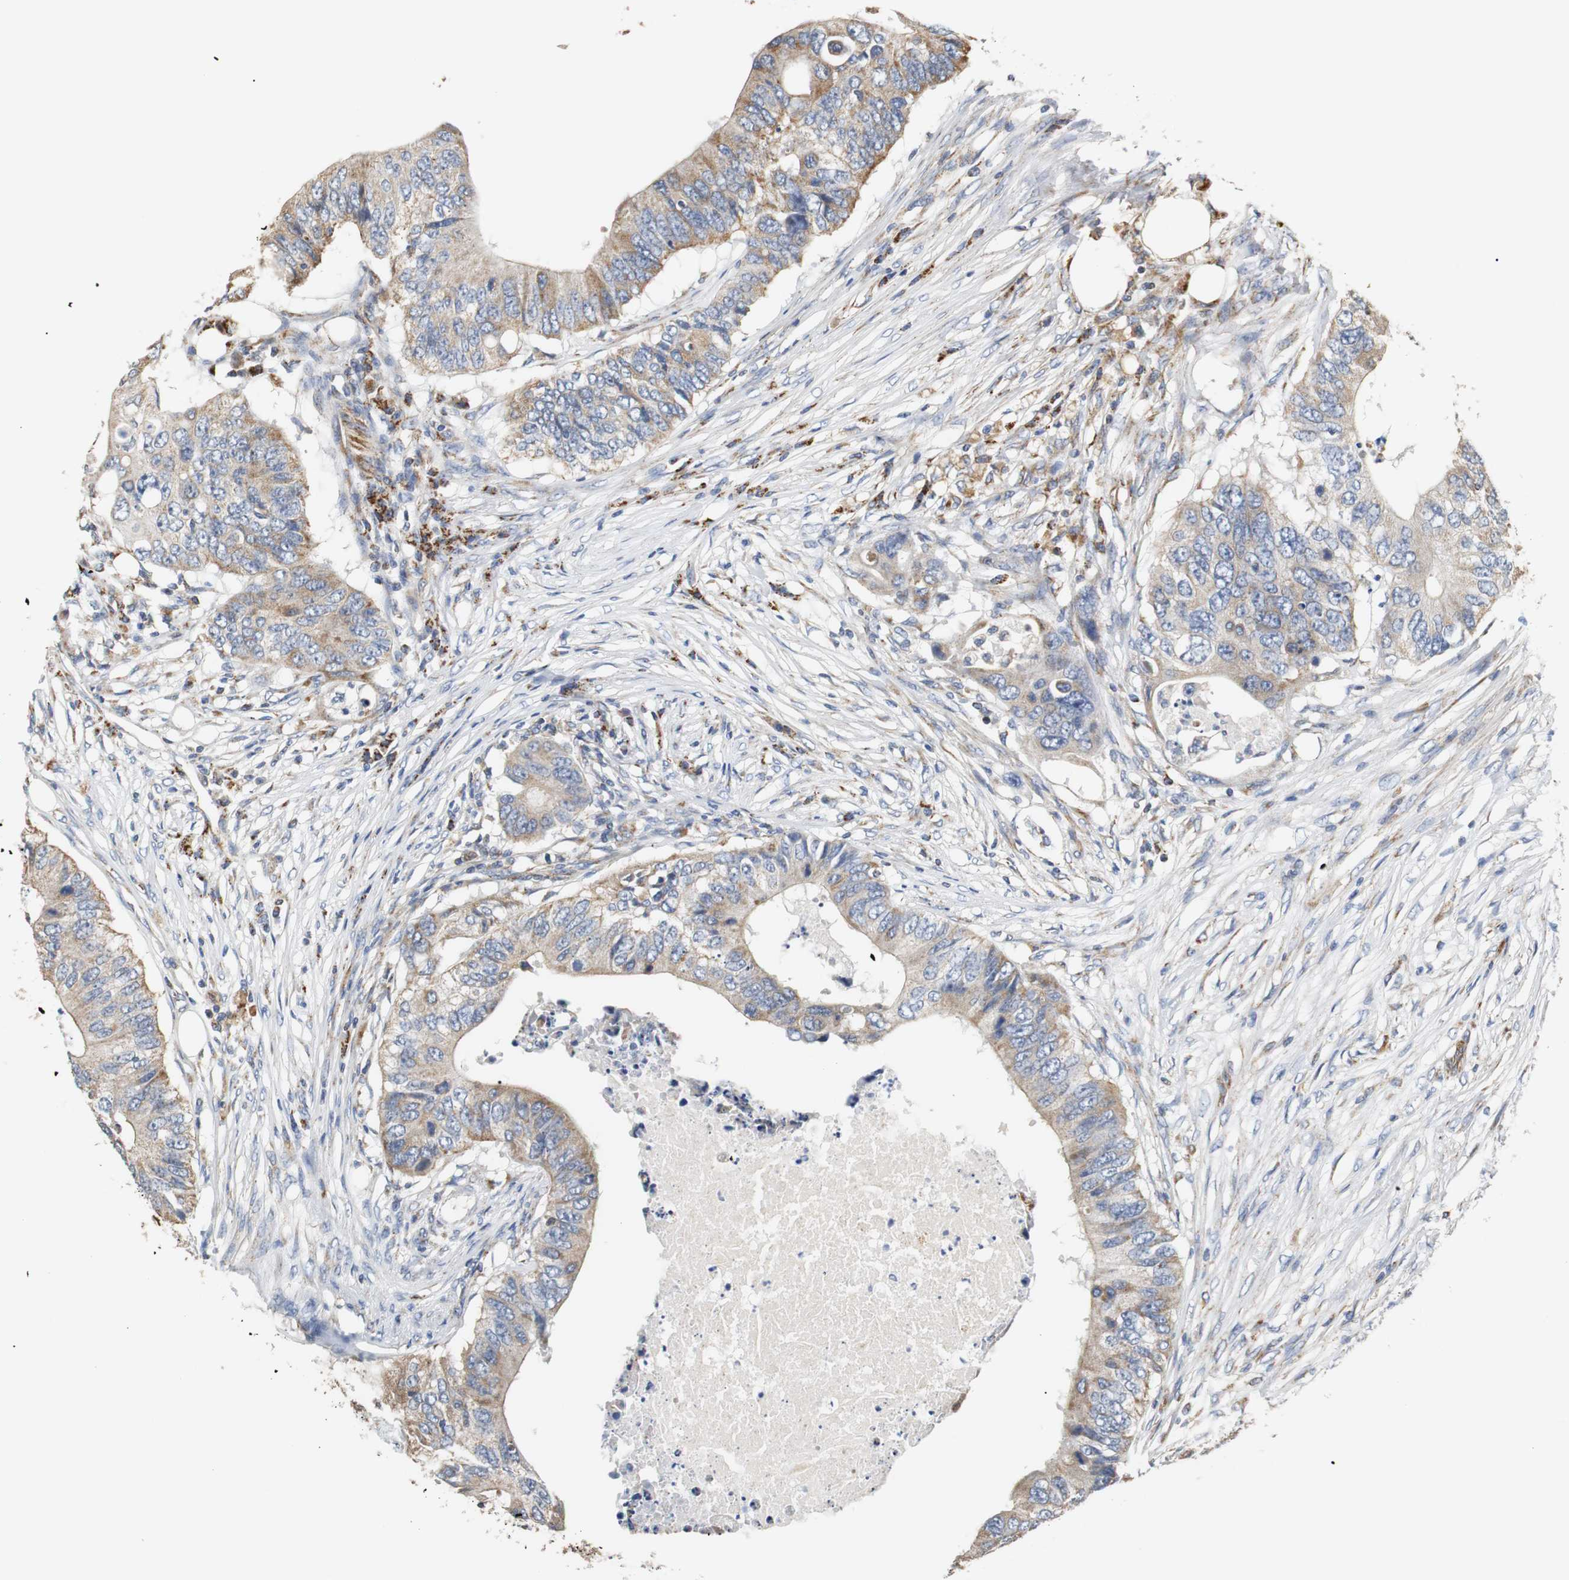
{"staining": {"intensity": "moderate", "quantity": ">75%", "location": "cytoplasmic/membranous"}, "tissue": "colorectal cancer", "cell_type": "Tumor cells", "image_type": "cancer", "snomed": [{"axis": "morphology", "description": "Adenocarcinoma, NOS"}, {"axis": "topography", "description": "Colon"}], "caption": "Tumor cells exhibit moderate cytoplasmic/membranous positivity in approximately >75% of cells in adenocarcinoma (colorectal). Immunohistochemistry stains the protein of interest in brown and the nuclei are stained blue.", "gene": "PCK1", "patient": {"sex": "male", "age": 71}}